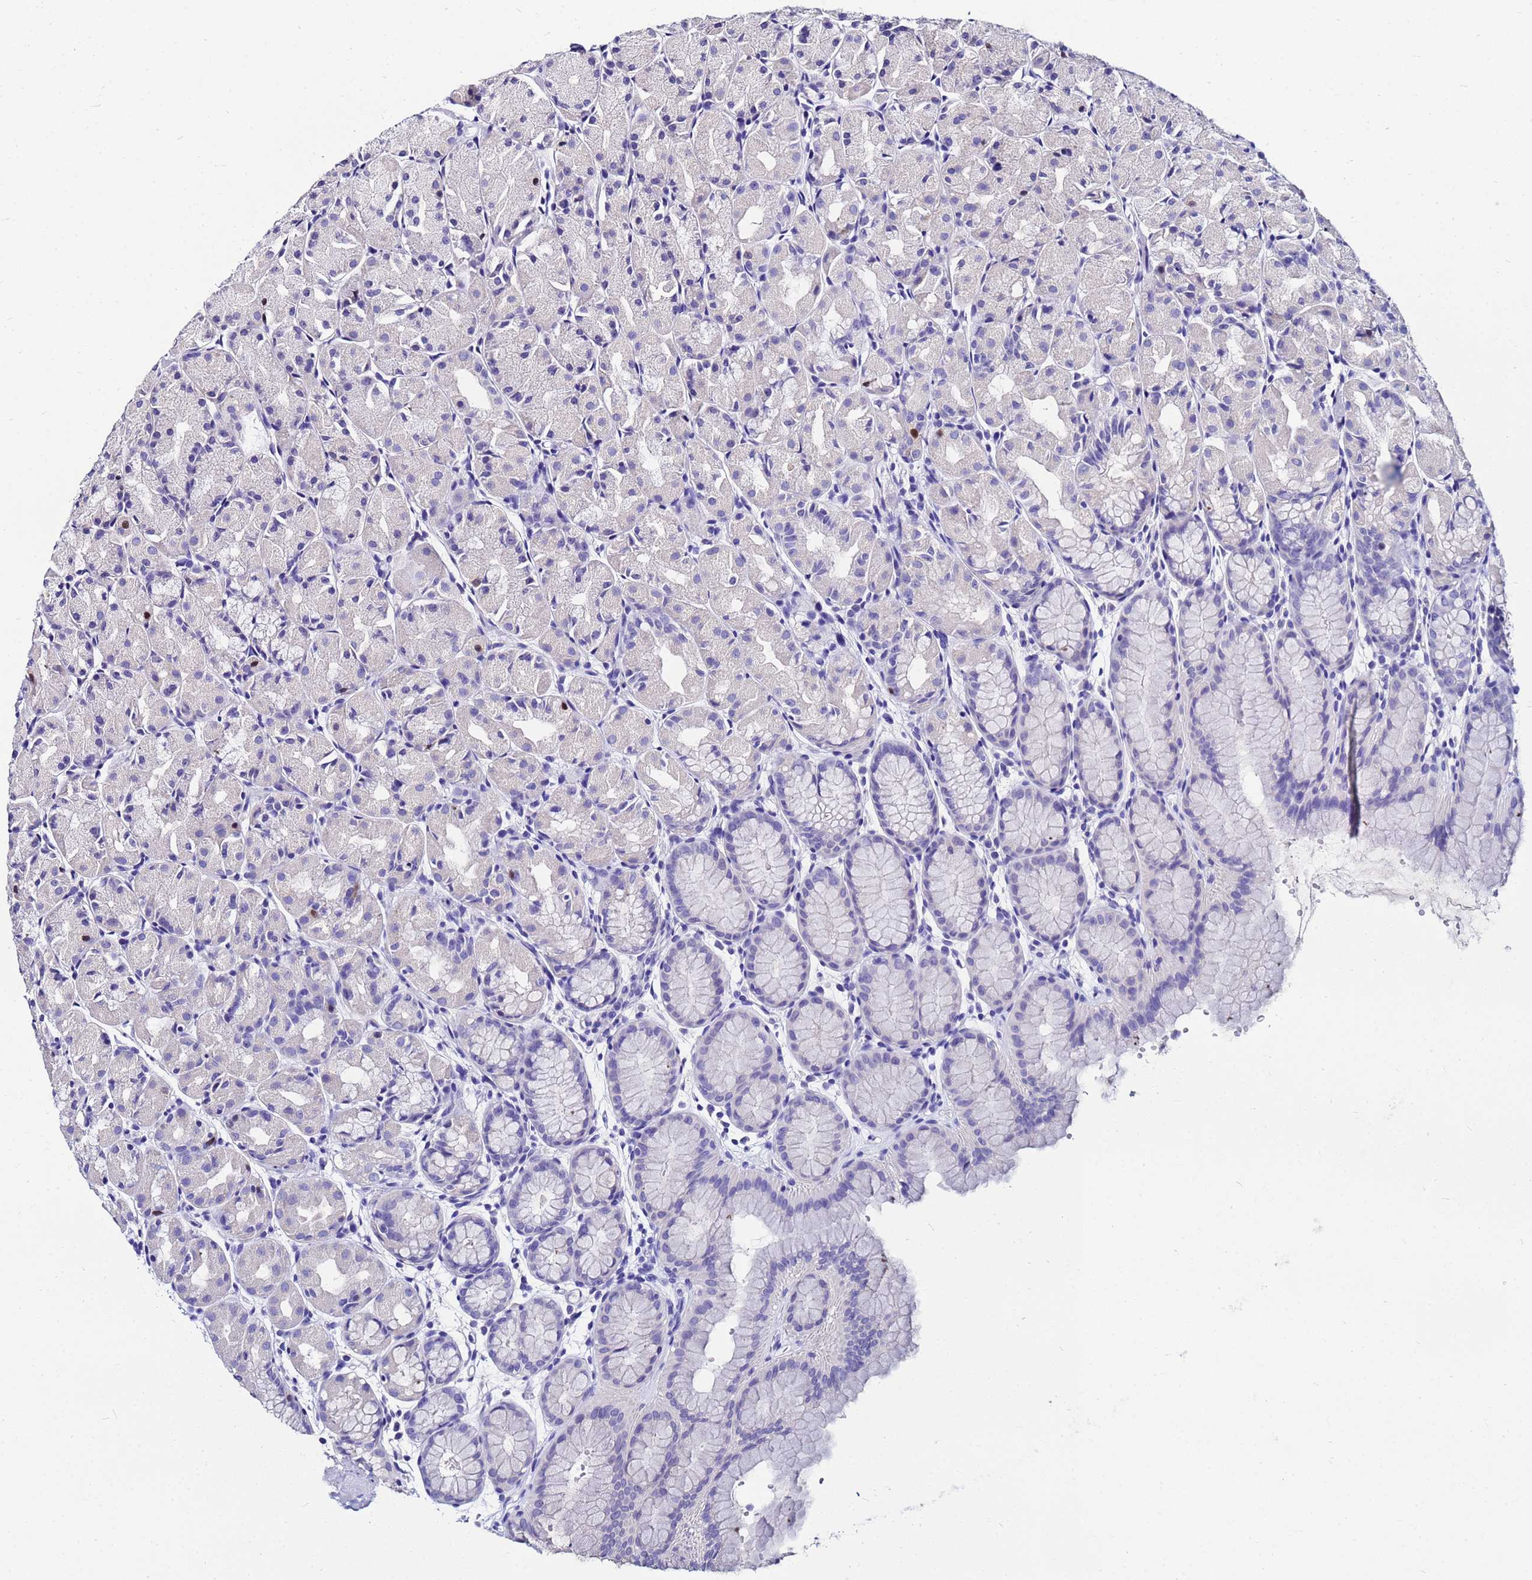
{"staining": {"intensity": "negative", "quantity": "none", "location": "none"}, "tissue": "stomach", "cell_type": "Glandular cells", "image_type": "normal", "snomed": [{"axis": "morphology", "description": "Normal tissue, NOS"}, {"axis": "topography", "description": "Stomach, upper"}], "caption": "Micrograph shows no protein positivity in glandular cells of benign stomach.", "gene": "PPP1R14C", "patient": {"sex": "male", "age": 47}}